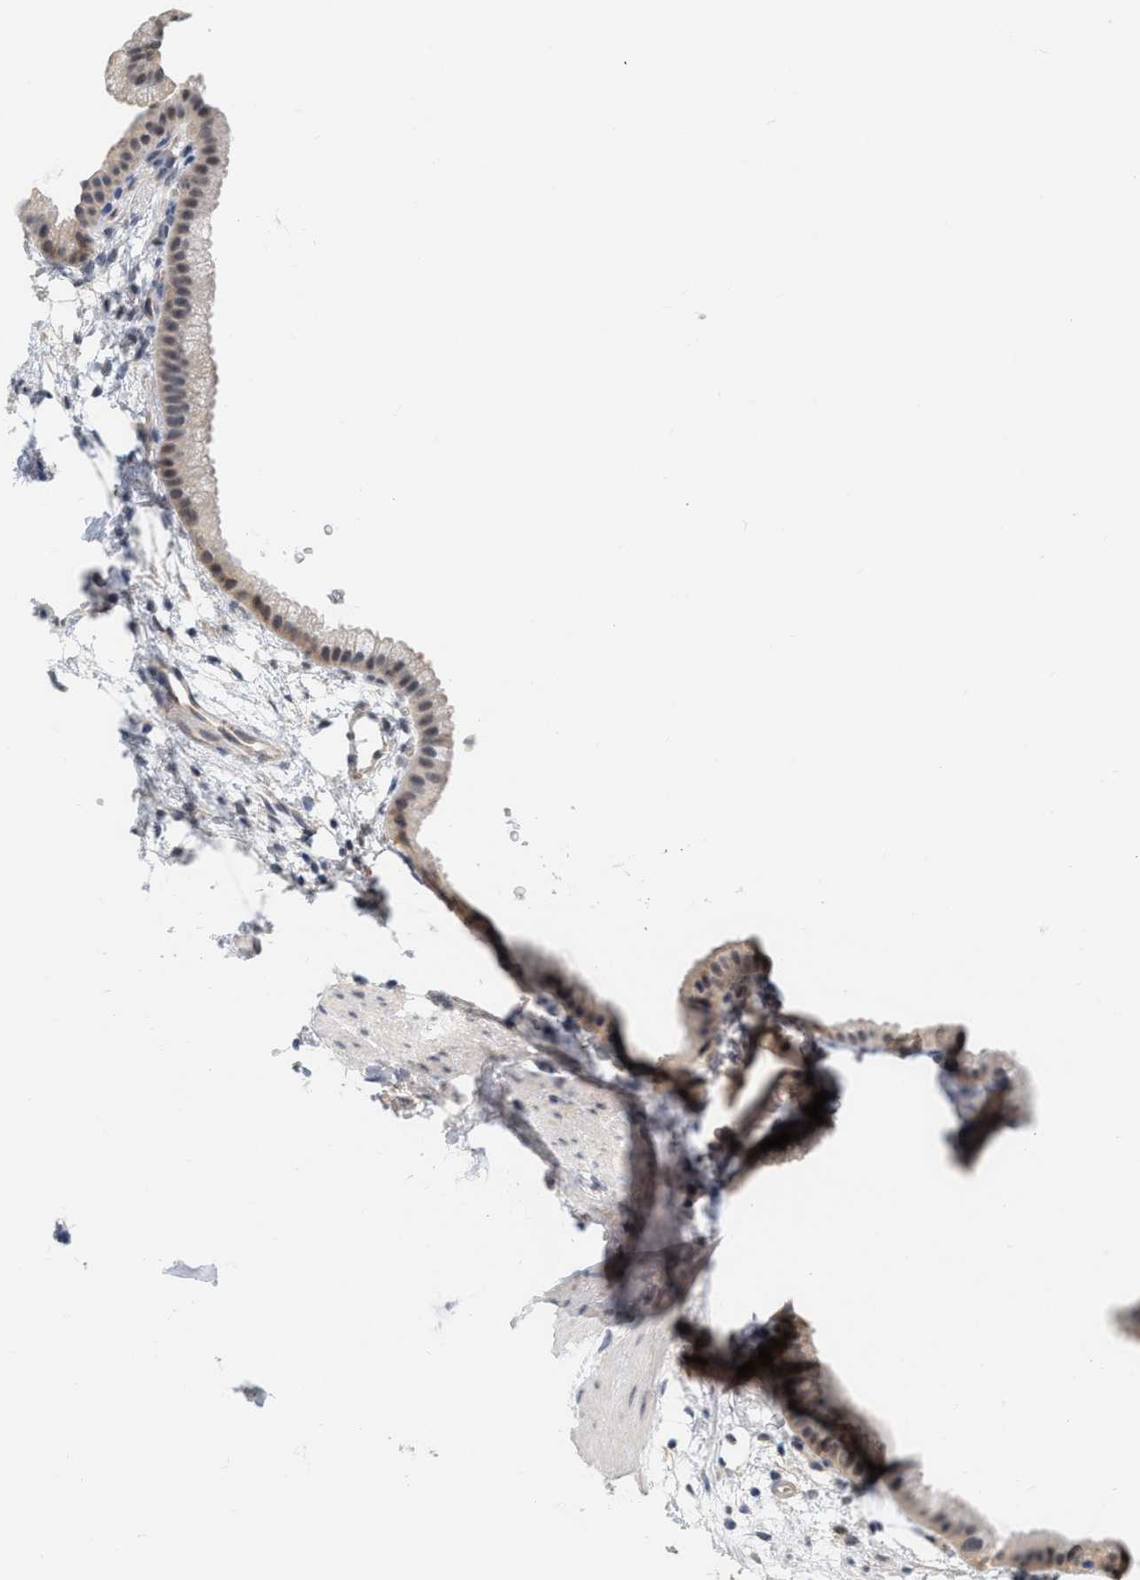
{"staining": {"intensity": "moderate", "quantity": "25%-75%", "location": "cytoplasmic/membranous,nuclear"}, "tissue": "gallbladder", "cell_type": "Glandular cells", "image_type": "normal", "snomed": [{"axis": "morphology", "description": "Normal tissue, NOS"}, {"axis": "topography", "description": "Gallbladder"}], "caption": "Brown immunohistochemical staining in normal gallbladder reveals moderate cytoplasmic/membranous,nuclear positivity in about 25%-75% of glandular cells.", "gene": "RUVBL1", "patient": {"sex": "female", "age": 64}}